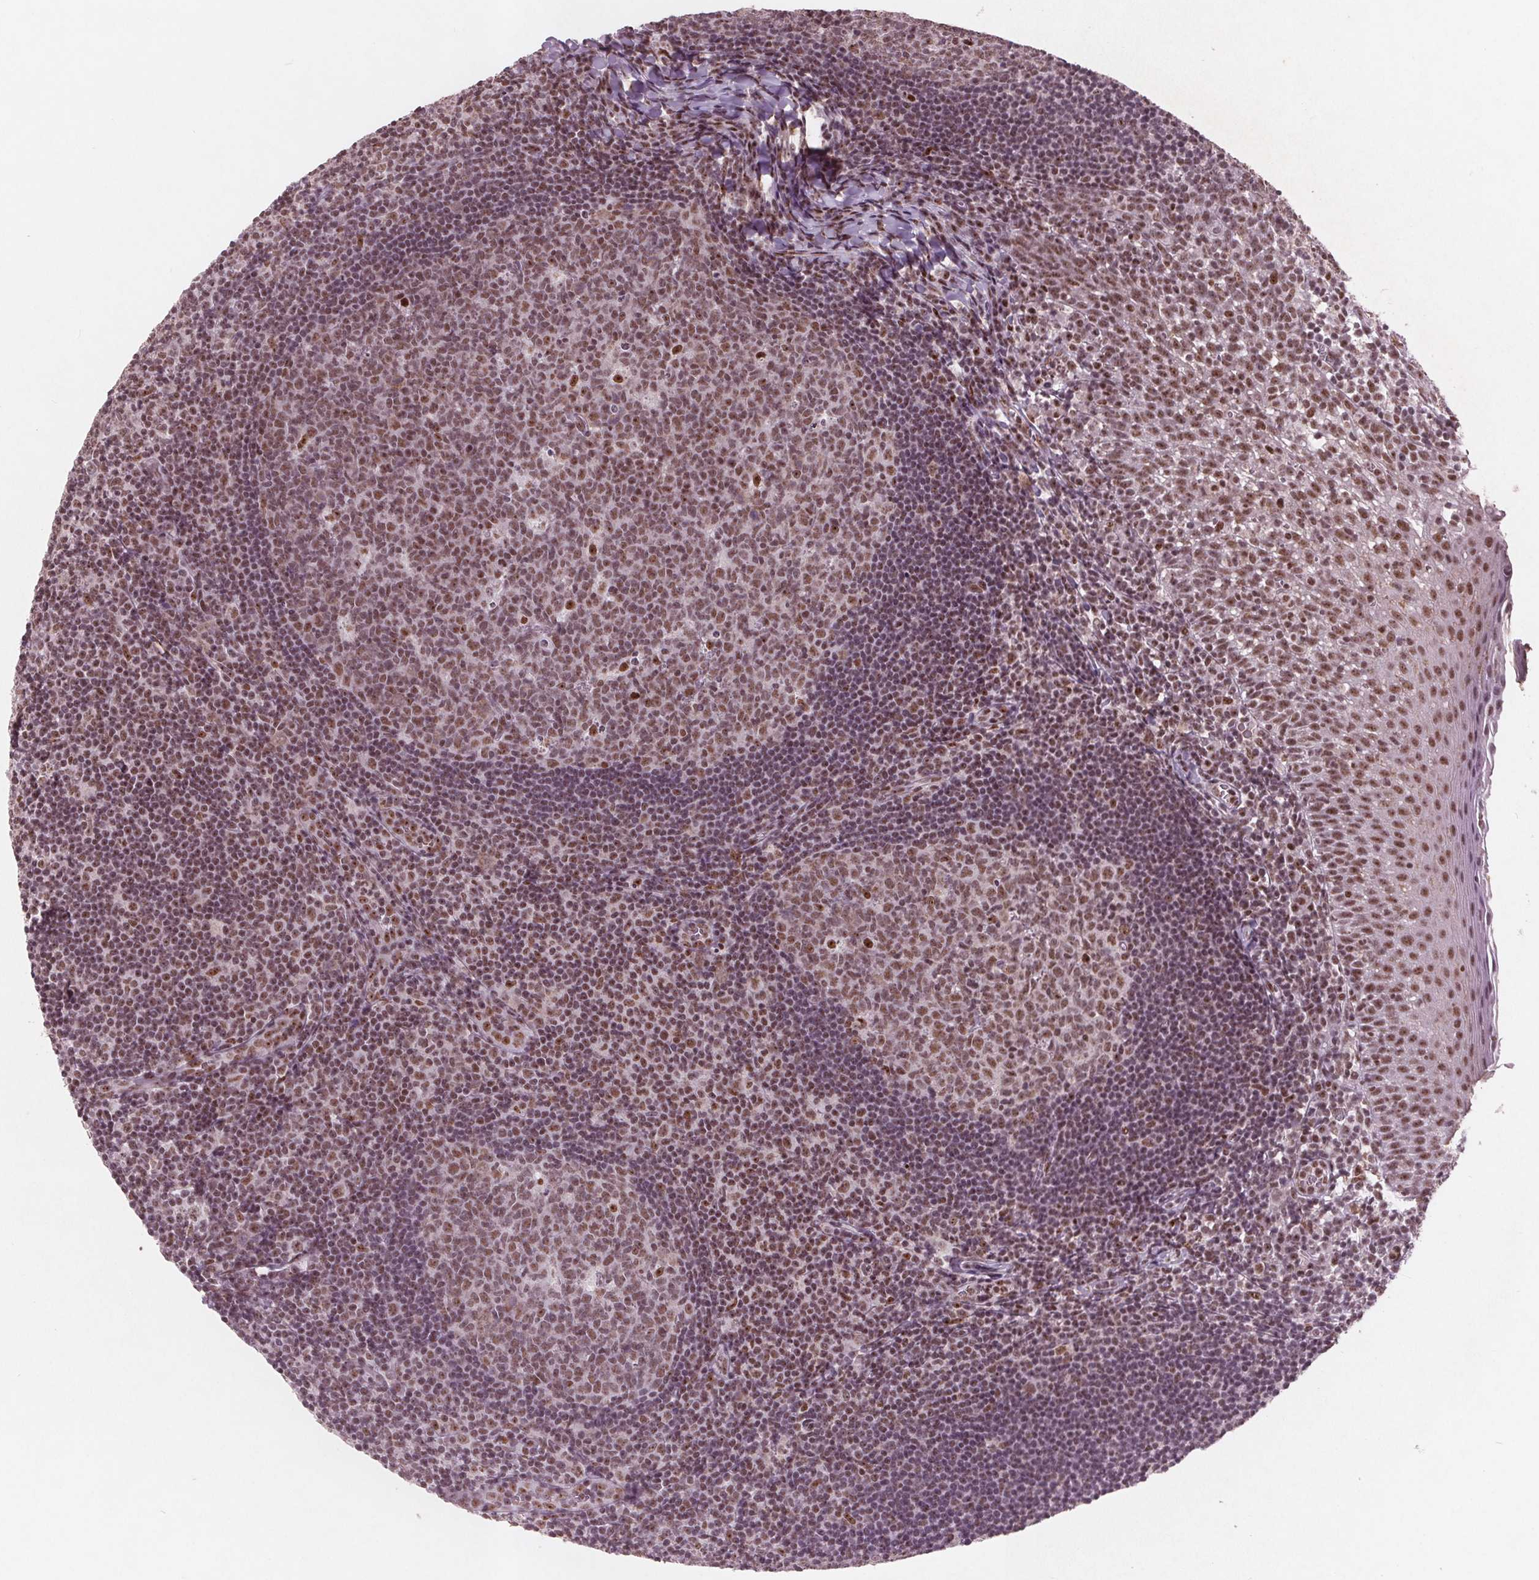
{"staining": {"intensity": "moderate", "quantity": "25%-75%", "location": "nuclear"}, "tissue": "lymph node", "cell_type": "Germinal center cells", "image_type": "normal", "snomed": [{"axis": "morphology", "description": "Normal tissue, NOS"}, {"axis": "topography", "description": "Lymph node"}], "caption": "Immunohistochemical staining of unremarkable lymph node demonstrates moderate nuclear protein staining in about 25%-75% of germinal center cells. (Stains: DAB in brown, nuclei in blue, Microscopy: brightfield microscopy at high magnification).", "gene": "RPS6KA2", "patient": {"sex": "female", "age": 21}}